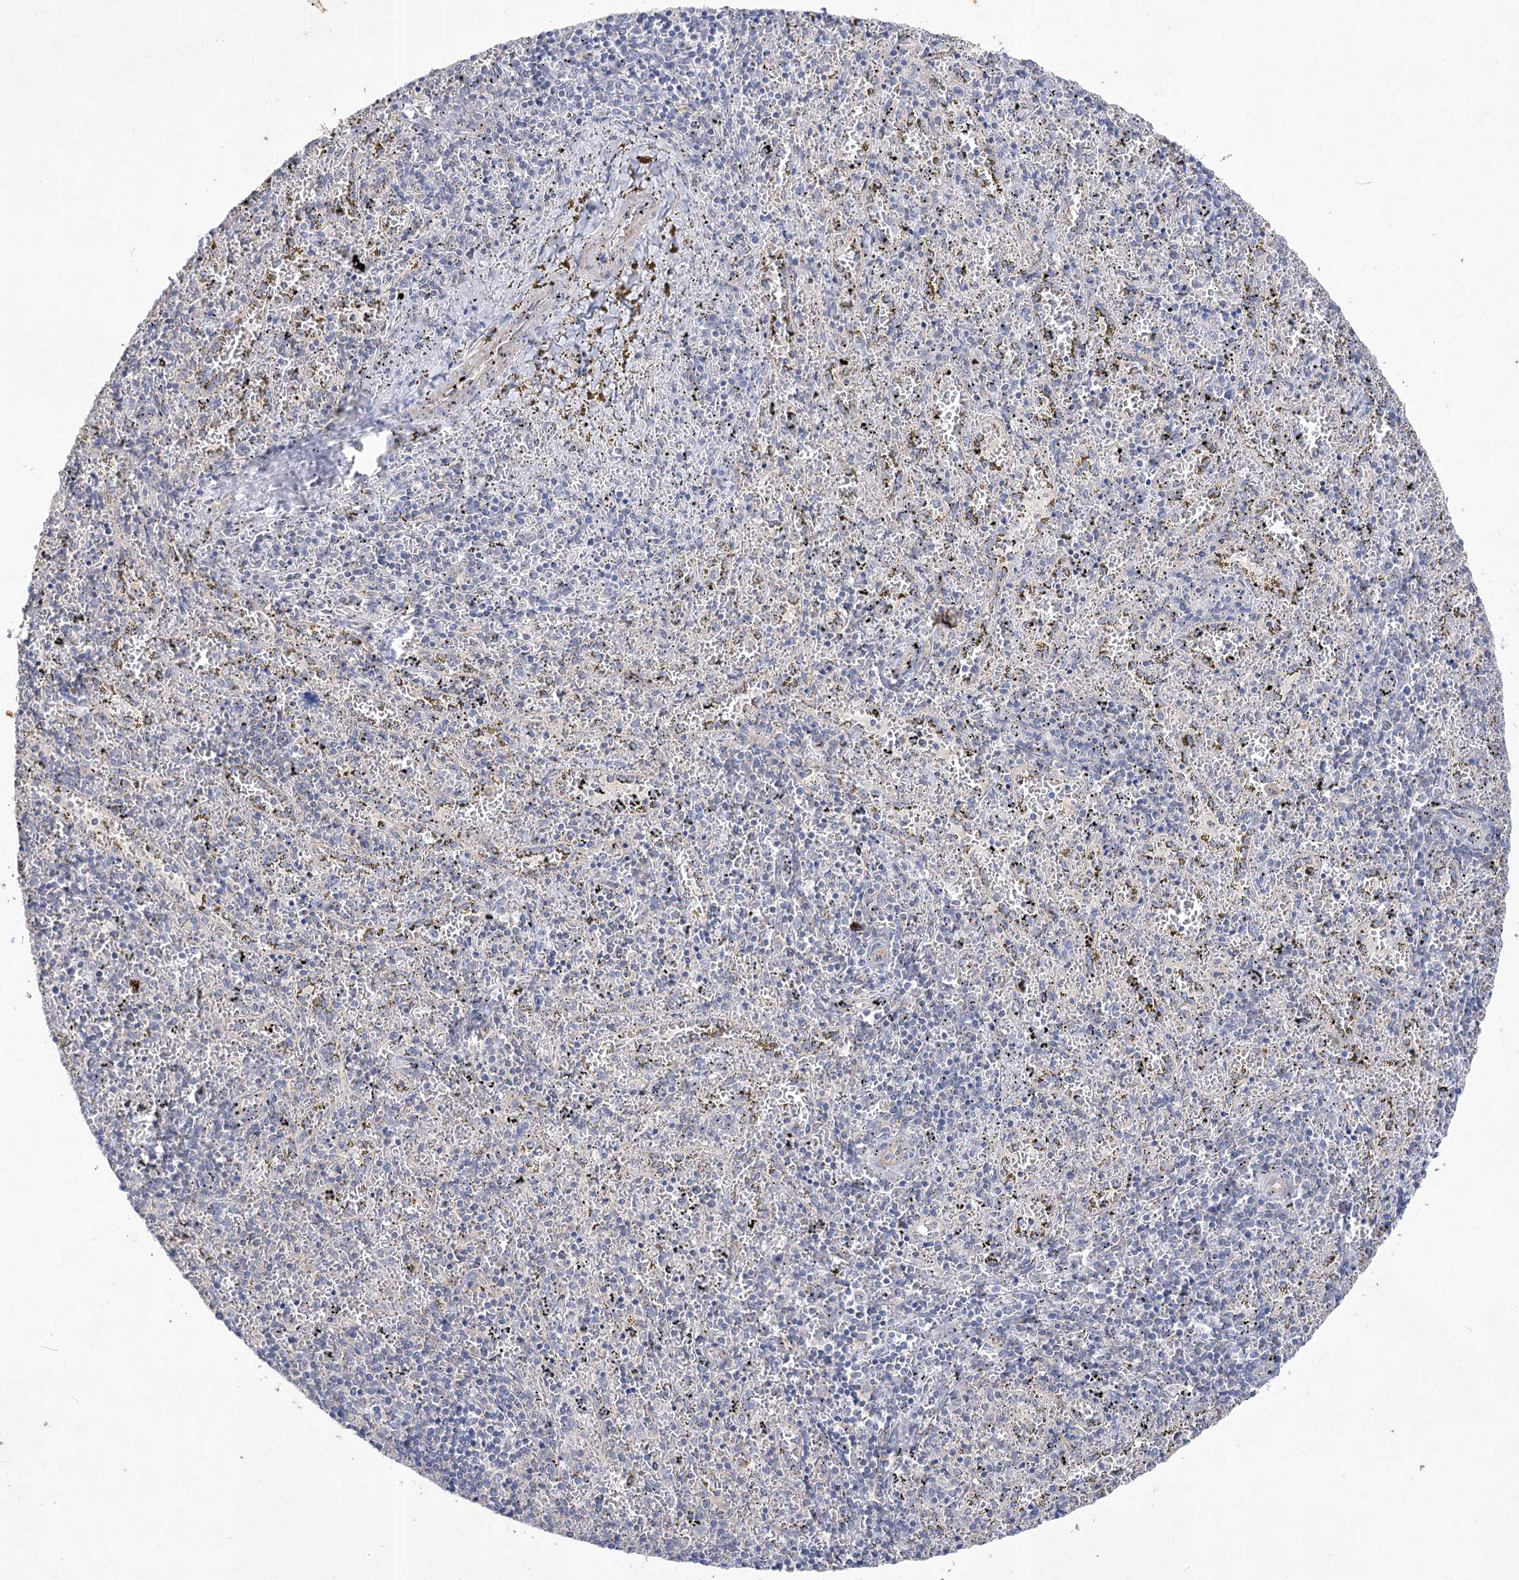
{"staining": {"intensity": "negative", "quantity": "none", "location": "none"}, "tissue": "spleen", "cell_type": "Cells in red pulp", "image_type": "normal", "snomed": [{"axis": "morphology", "description": "Normal tissue, NOS"}, {"axis": "topography", "description": "Spleen"}], "caption": "Immunohistochemistry (IHC) histopathology image of benign spleen: human spleen stained with DAB displays no significant protein staining in cells in red pulp. The staining was performed using DAB to visualize the protein expression in brown, while the nuclei were stained in blue with hematoxylin (Magnification: 20x).", "gene": "ITSN2", "patient": {"sex": "male", "age": 11}}